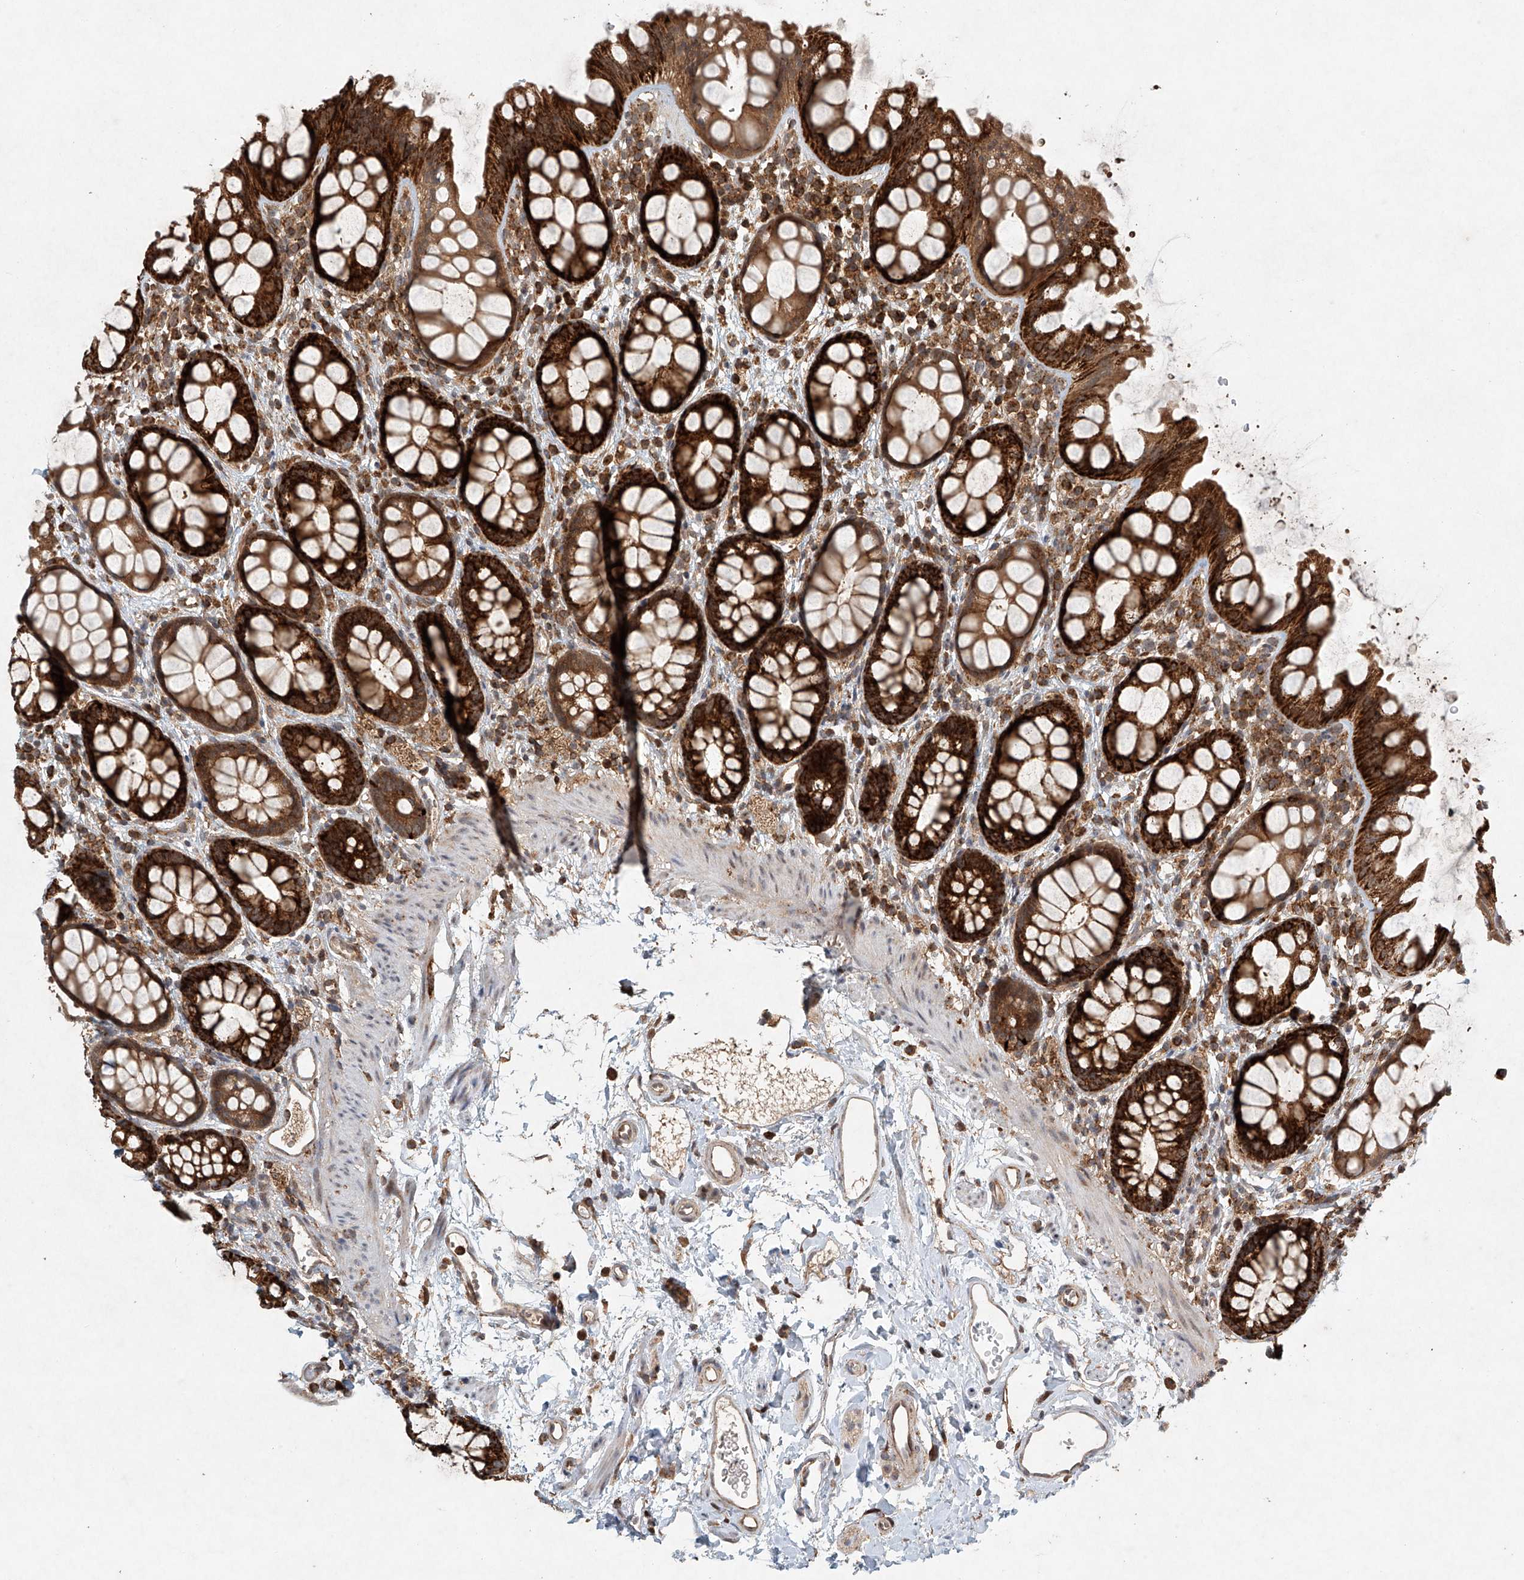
{"staining": {"intensity": "strong", "quantity": ">75%", "location": "cytoplasmic/membranous"}, "tissue": "rectum", "cell_type": "Glandular cells", "image_type": "normal", "snomed": [{"axis": "morphology", "description": "Normal tissue, NOS"}, {"axis": "topography", "description": "Rectum"}], "caption": "A photomicrograph showing strong cytoplasmic/membranous positivity in about >75% of glandular cells in normal rectum, as visualized by brown immunohistochemical staining.", "gene": "DCAF11", "patient": {"sex": "female", "age": 65}}